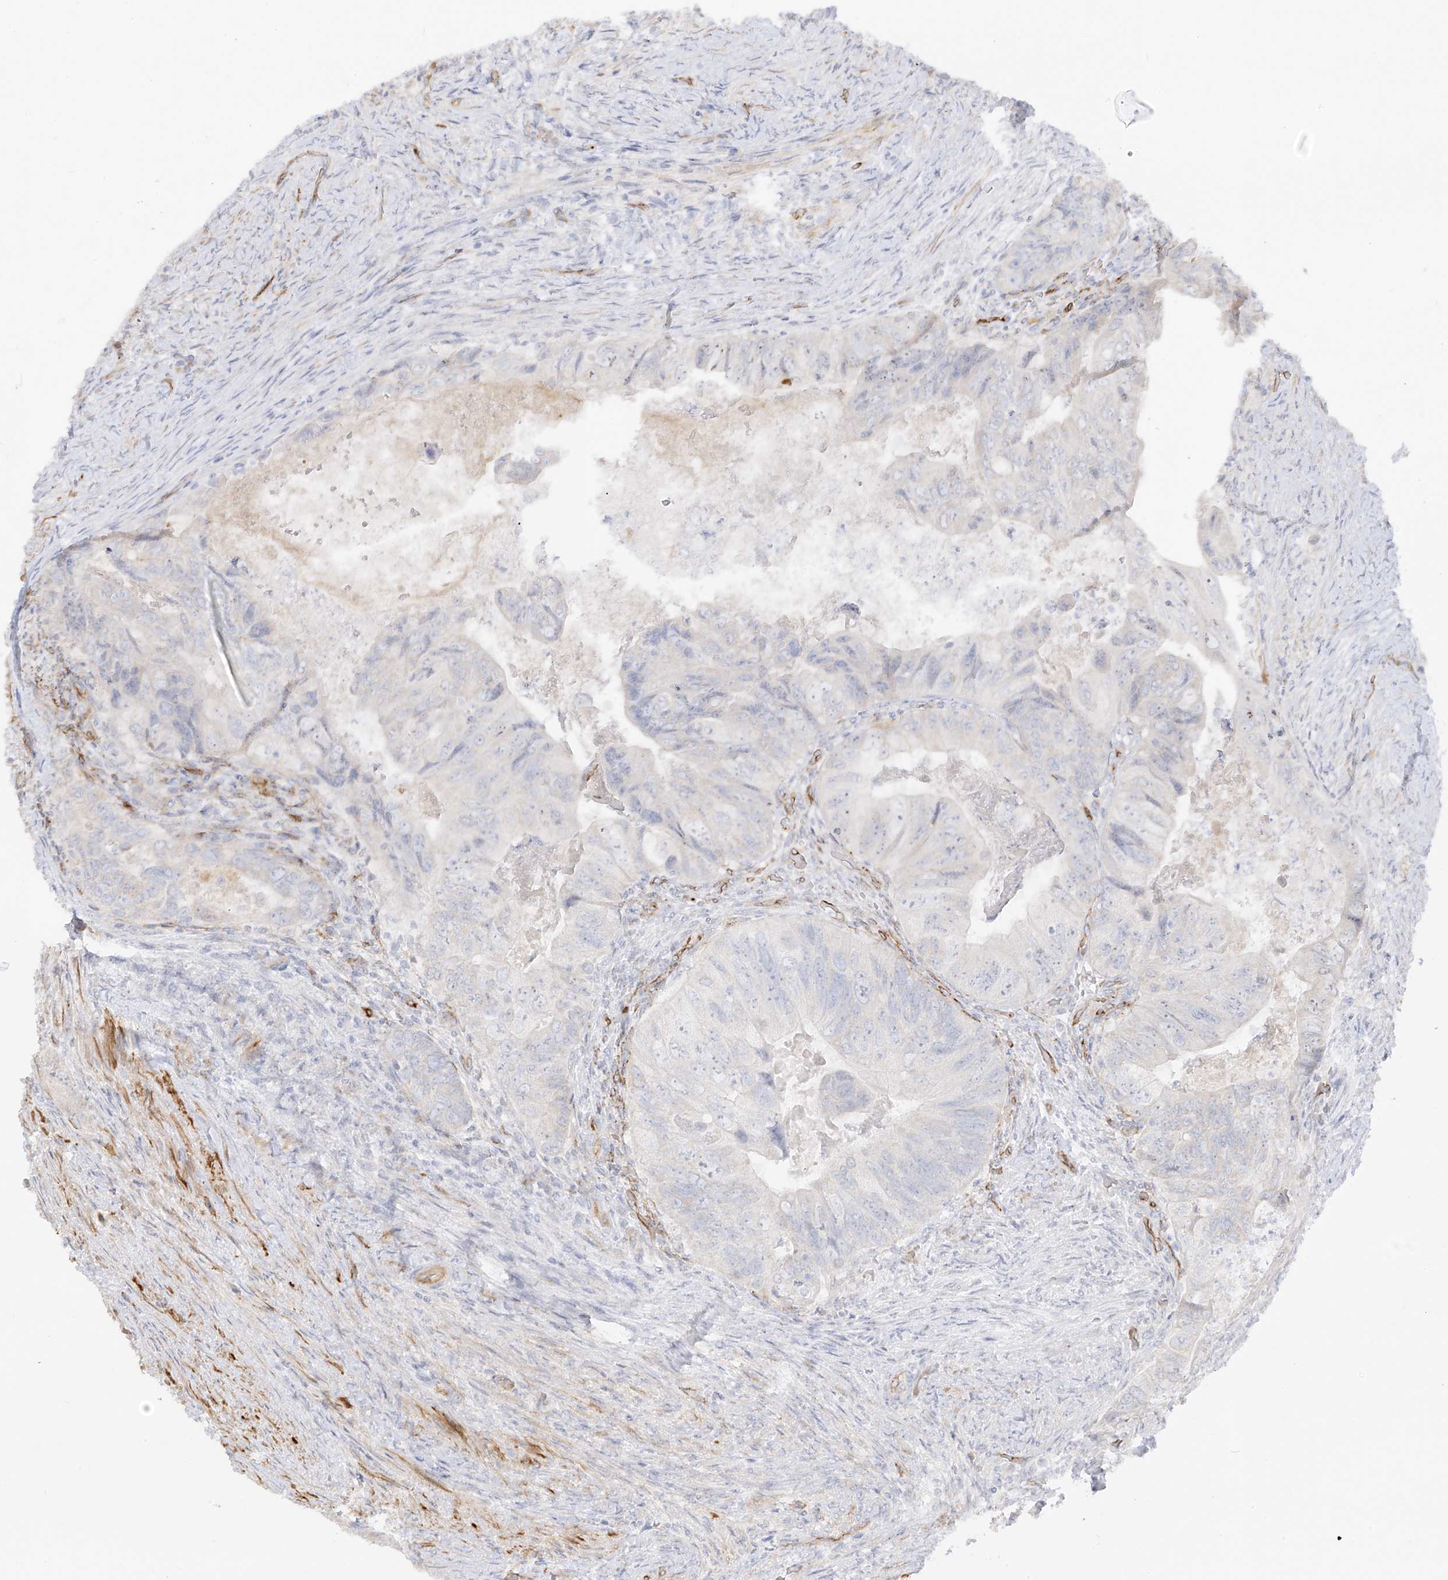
{"staining": {"intensity": "negative", "quantity": "none", "location": "none"}, "tissue": "colorectal cancer", "cell_type": "Tumor cells", "image_type": "cancer", "snomed": [{"axis": "morphology", "description": "Adenocarcinoma, NOS"}, {"axis": "topography", "description": "Rectum"}], "caption": "Protein analysis of colorectal adenocarcinoma shows no significant positivity in tumor cells. (Brightfield microscopy of DAB (3,3'-diaminobenzidine) immunohistochemistry (IHC) at high magnification).", "gene": "C11orf87", "patient": {"sex": "male", "age": 63}}